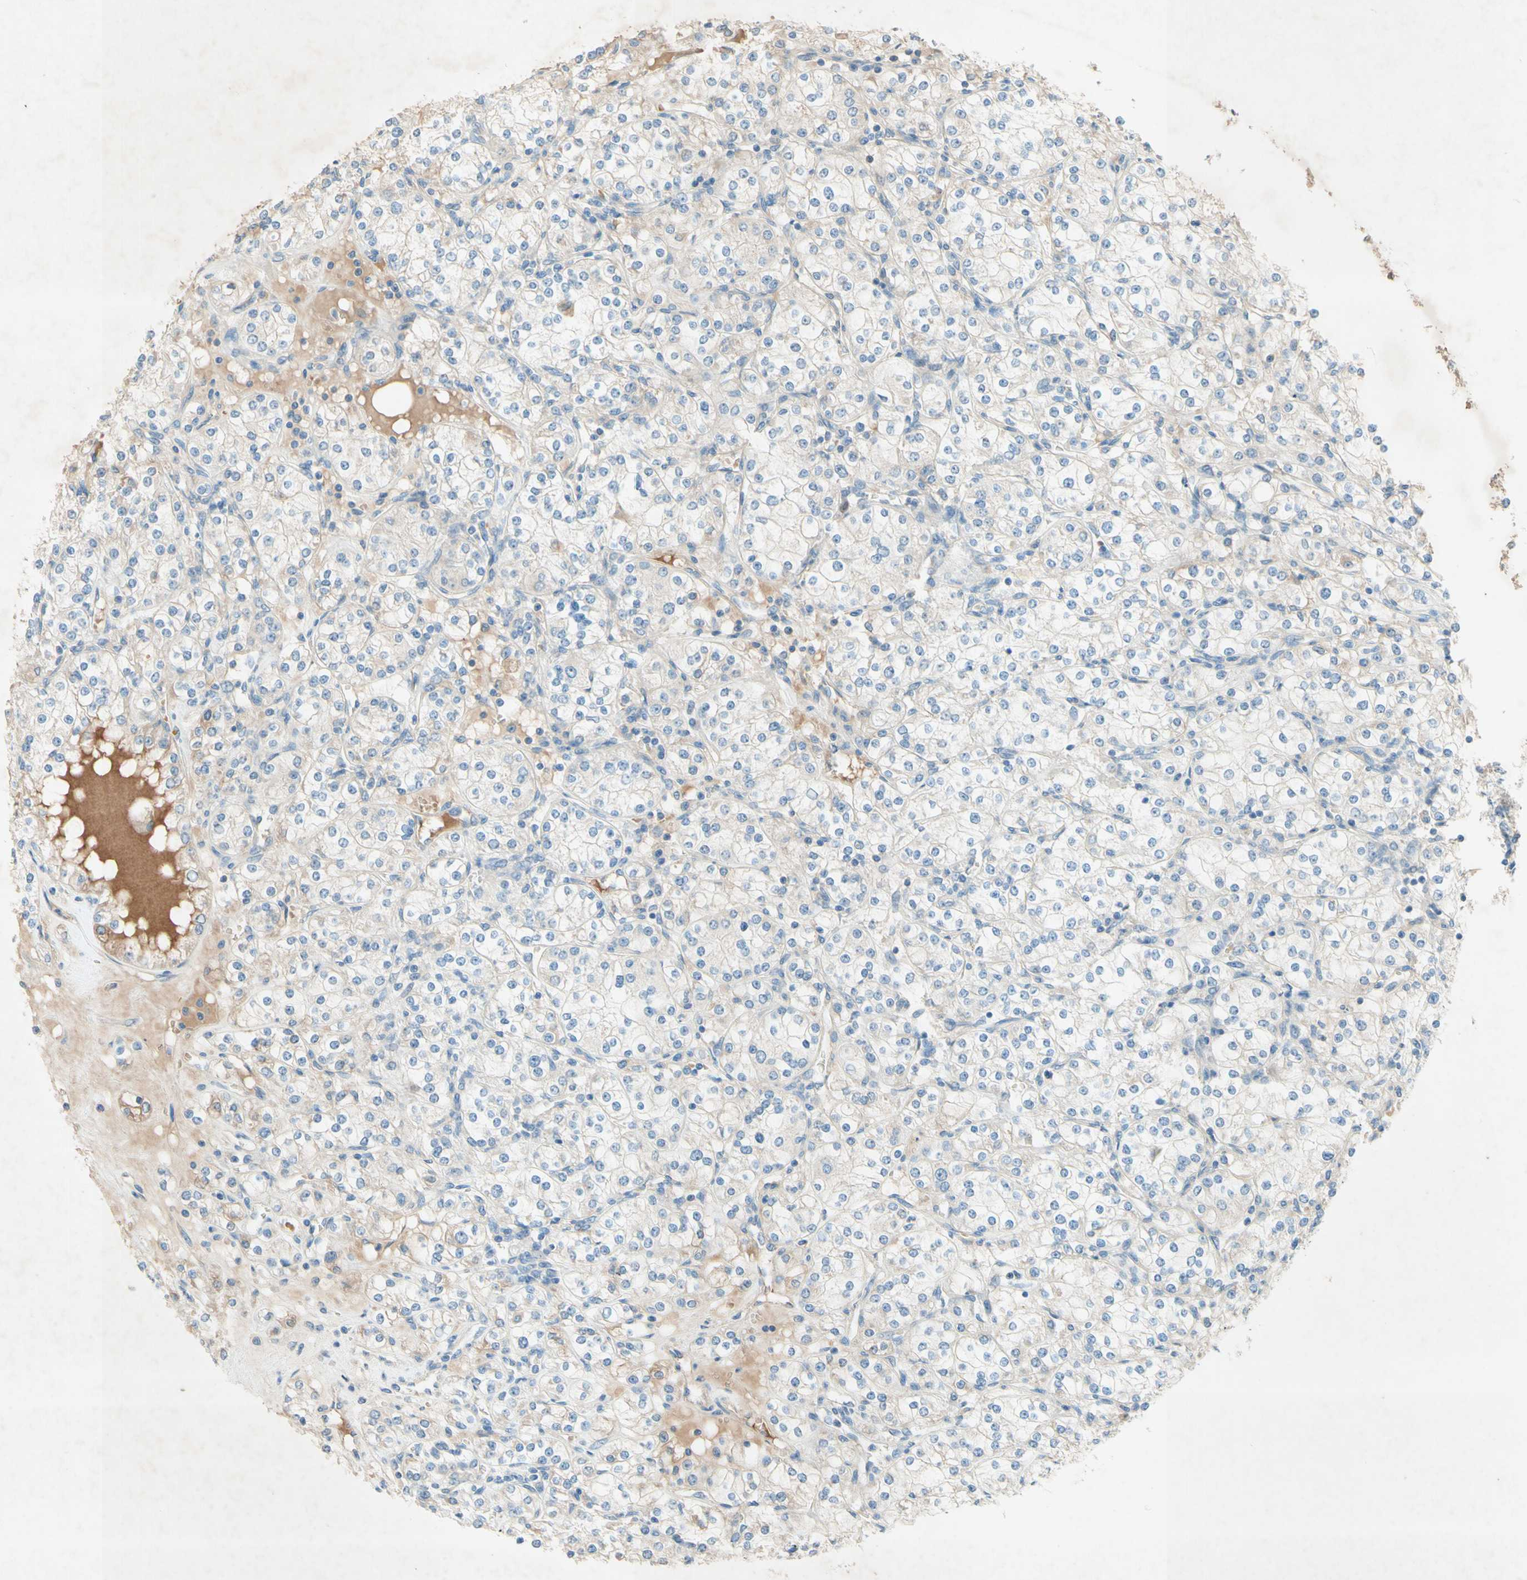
{"staining": {"intensity": "negative", "quantity": "none", "location": "none"}, "tissue": "renal cancer", "cell_type": "Tumor cells", "image_type": "cancer", "snomed": [{"axis": "morphology", "description": "Adenocarcinoma, NOS"}, {"axis": "topography", "description": "Kidney"}], "caption": "Adenocarcinoma (renal) was stained to show a protein in brown. There is no significant staining in tumor cells.", "gene": "IL2", "patient": {"sex": "male", "age": 77}}